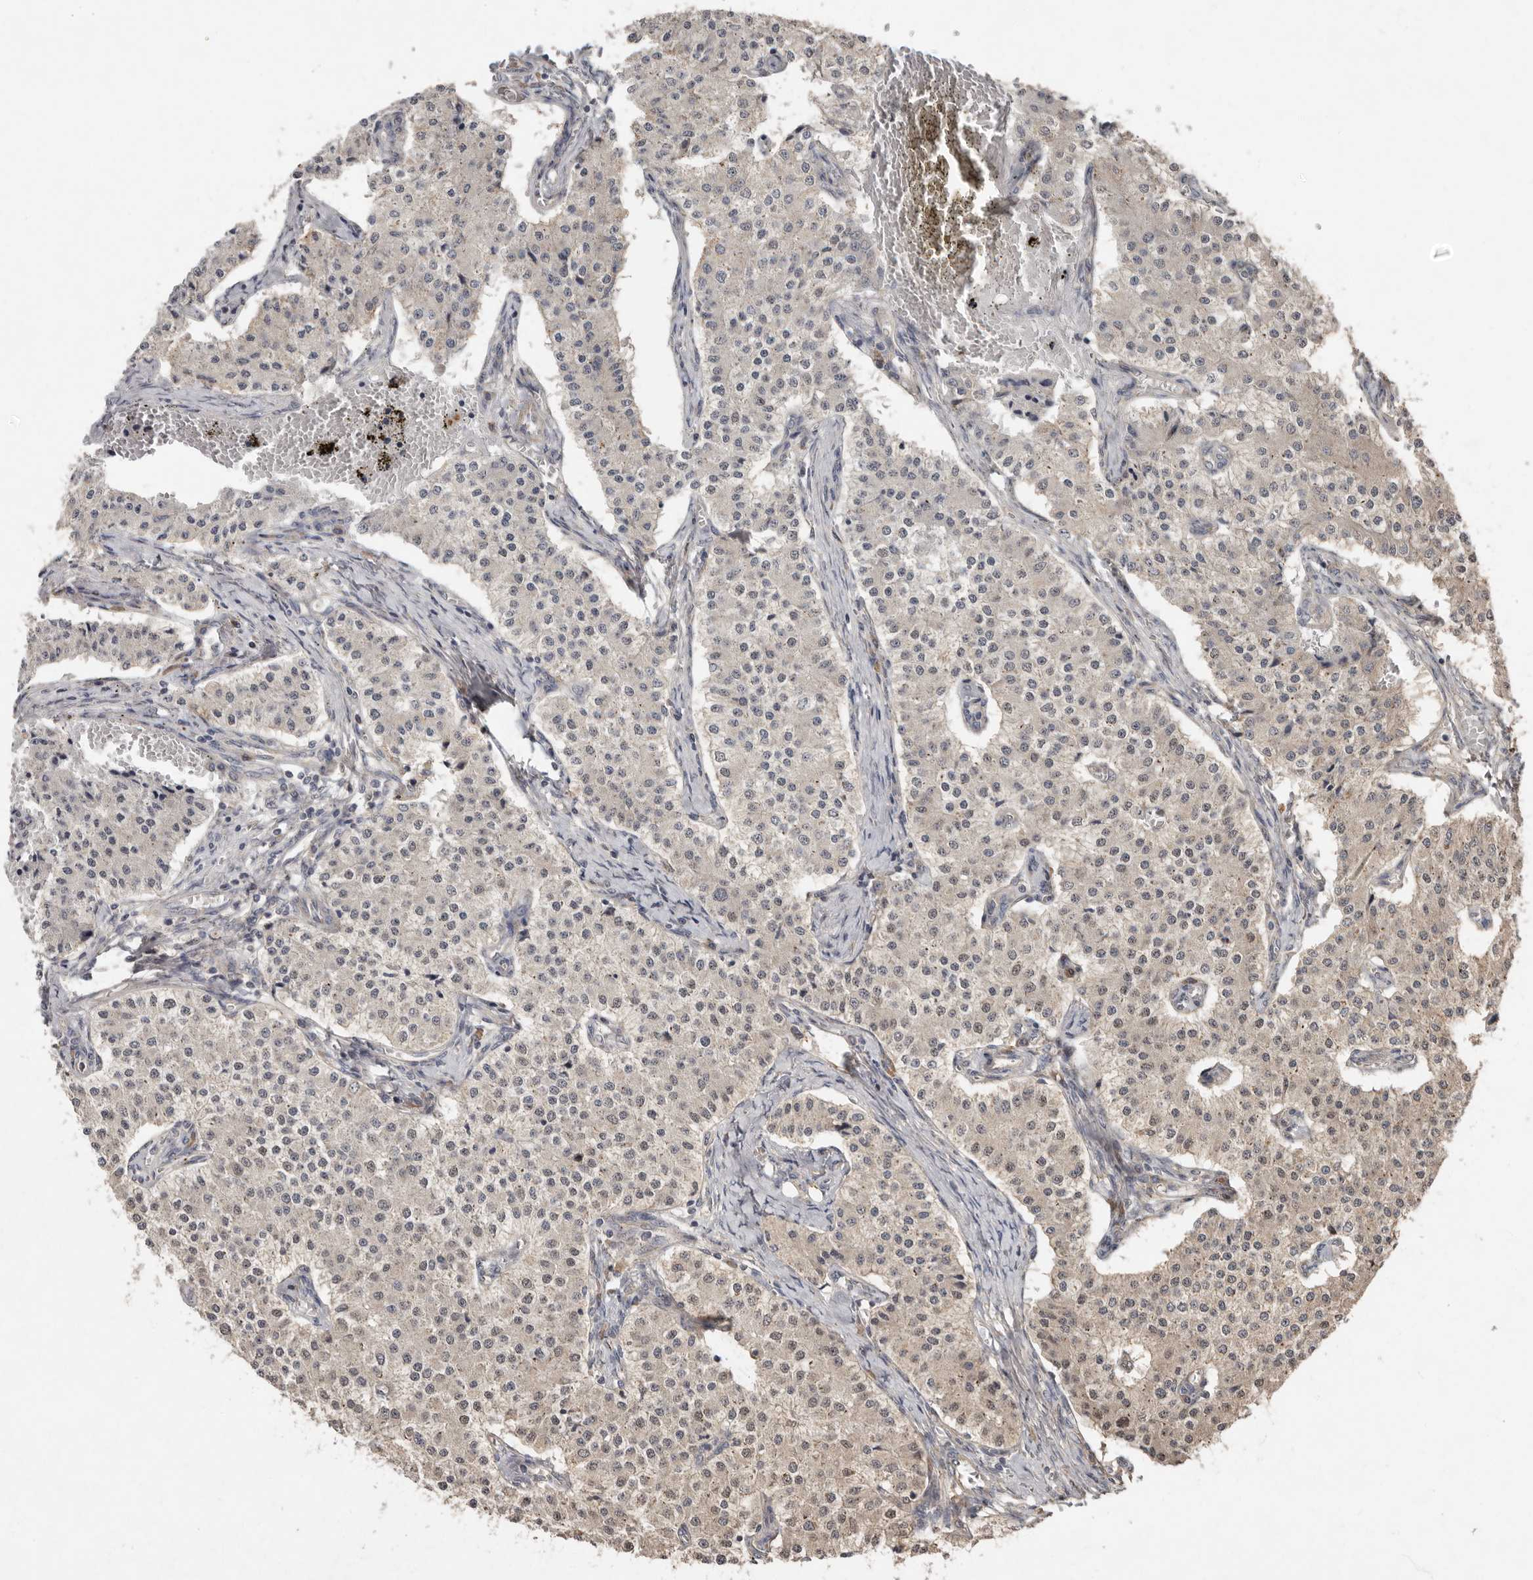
{"staining": {"intensity": "weak", "quantity": "25%-75%", "location": "cytoplasmic/membranous,nuclear"}, "tissue": "carcinoid", "cell_type": "Tumor cells", "image_type": "cancer", "snomed": [{"axis": "morphology", "description": "Carcinoid, malignant, NOS"}, {"axis": "topography", "description": "Colon"}], "caption": "A brown stain shows weak cytoplasmic/membranous and nuclear positivity of a protein in malignant carcinoid tumor cells. (DAB IHC, brown staining for protein, blue staining for nuclei).", "gene": "KIF26B", "patient": {"sex": "female", "age": 52}}